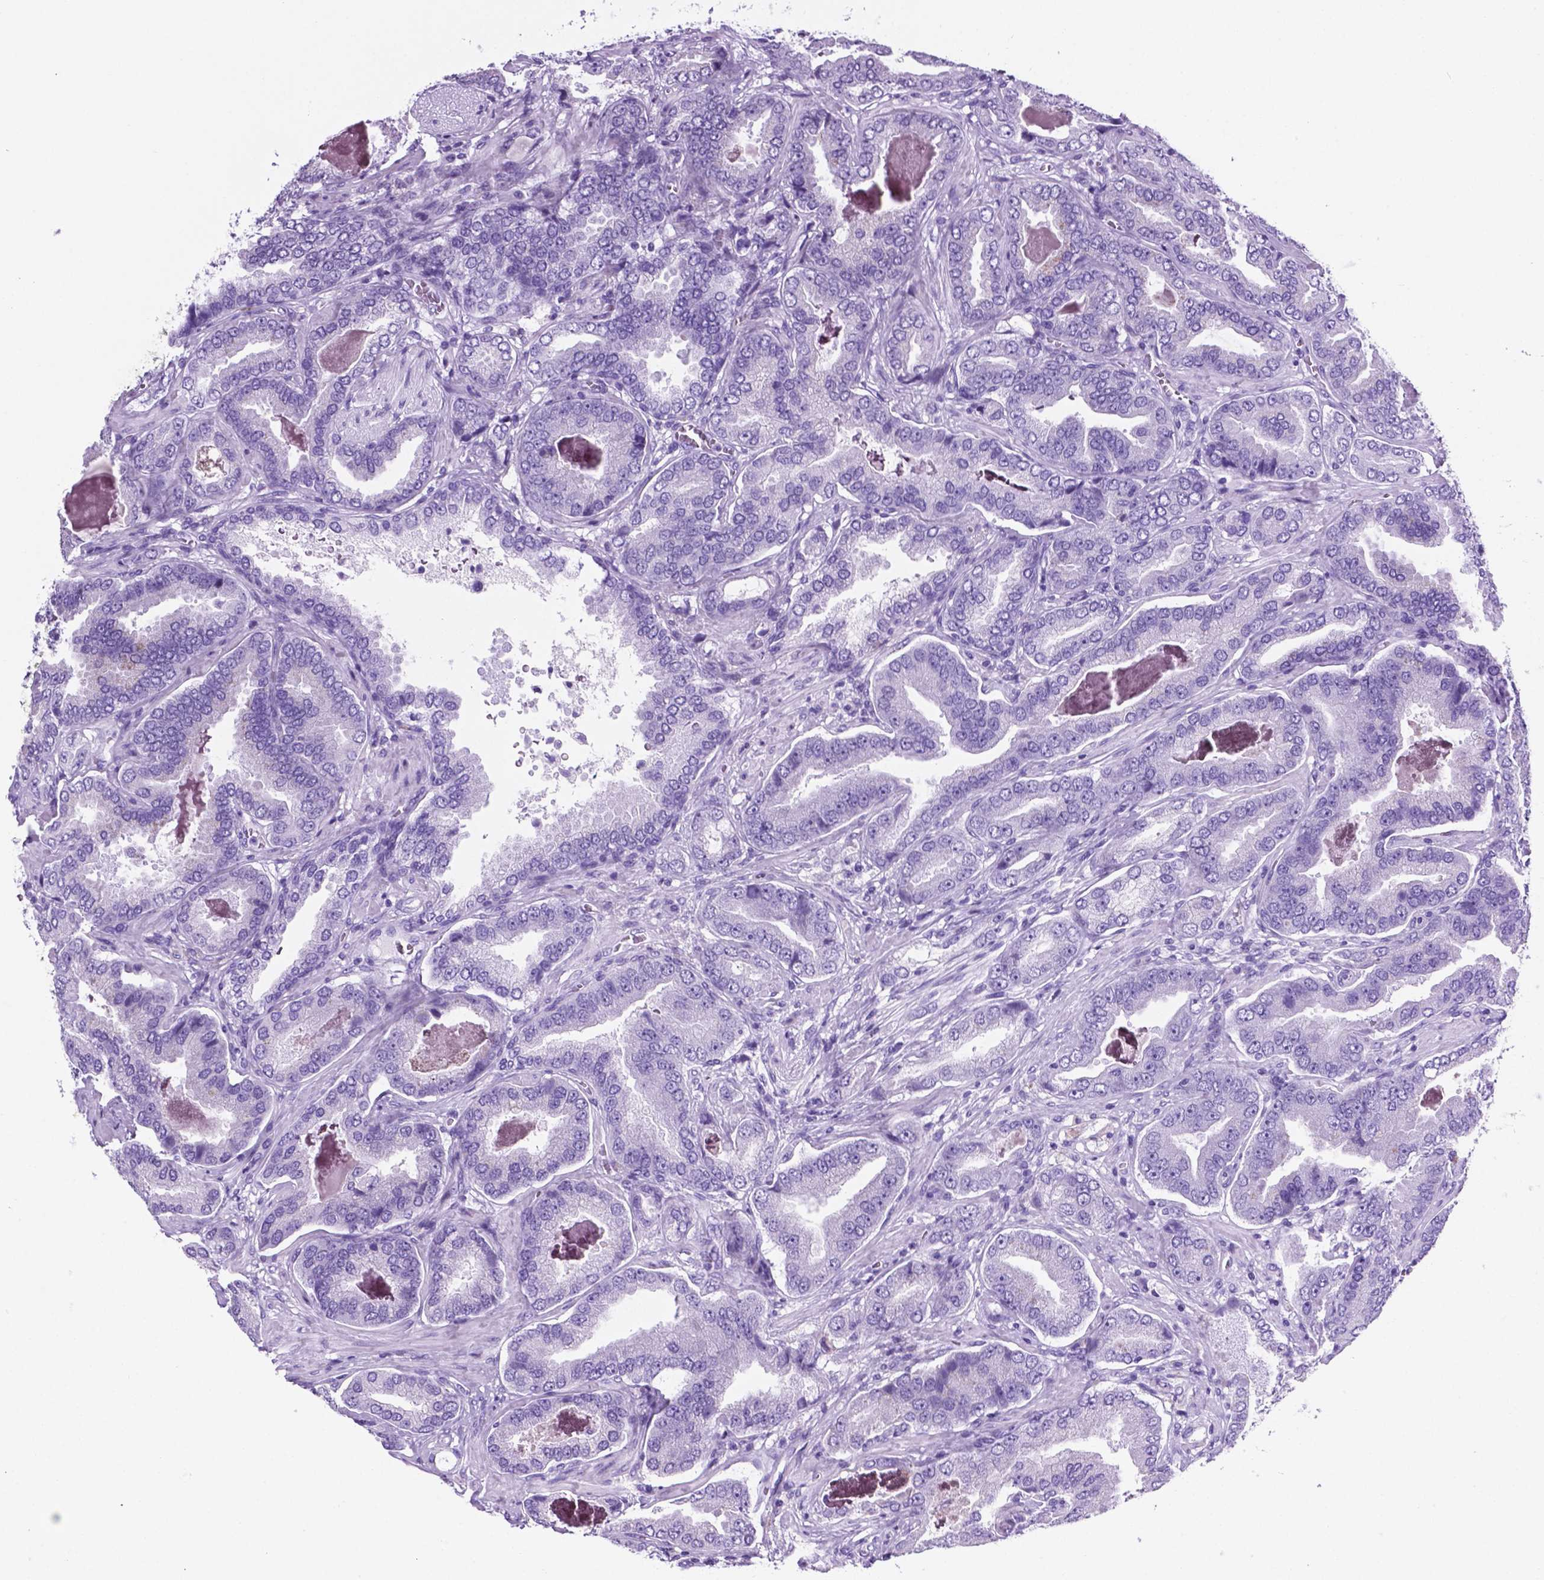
{"staining": {"intensity": "negative", "quantity": "none", "location": "none"}, "tissue": "prostate cancer", "cell_type": "Tumor cells", "image_type": "cancer", "snomed": [{"axis": "morphology", "description": "Adenocarcinoma, NOS"}, {"axis": "topography", "description": "Prostate"}], "caption": "Immunohistochemical staining of human adenocarcinoma (prostate) demonstrates no significant expression in tumor cells.", "gene": "C17orf107", "patient": {"sex": "male", "age": 64}}